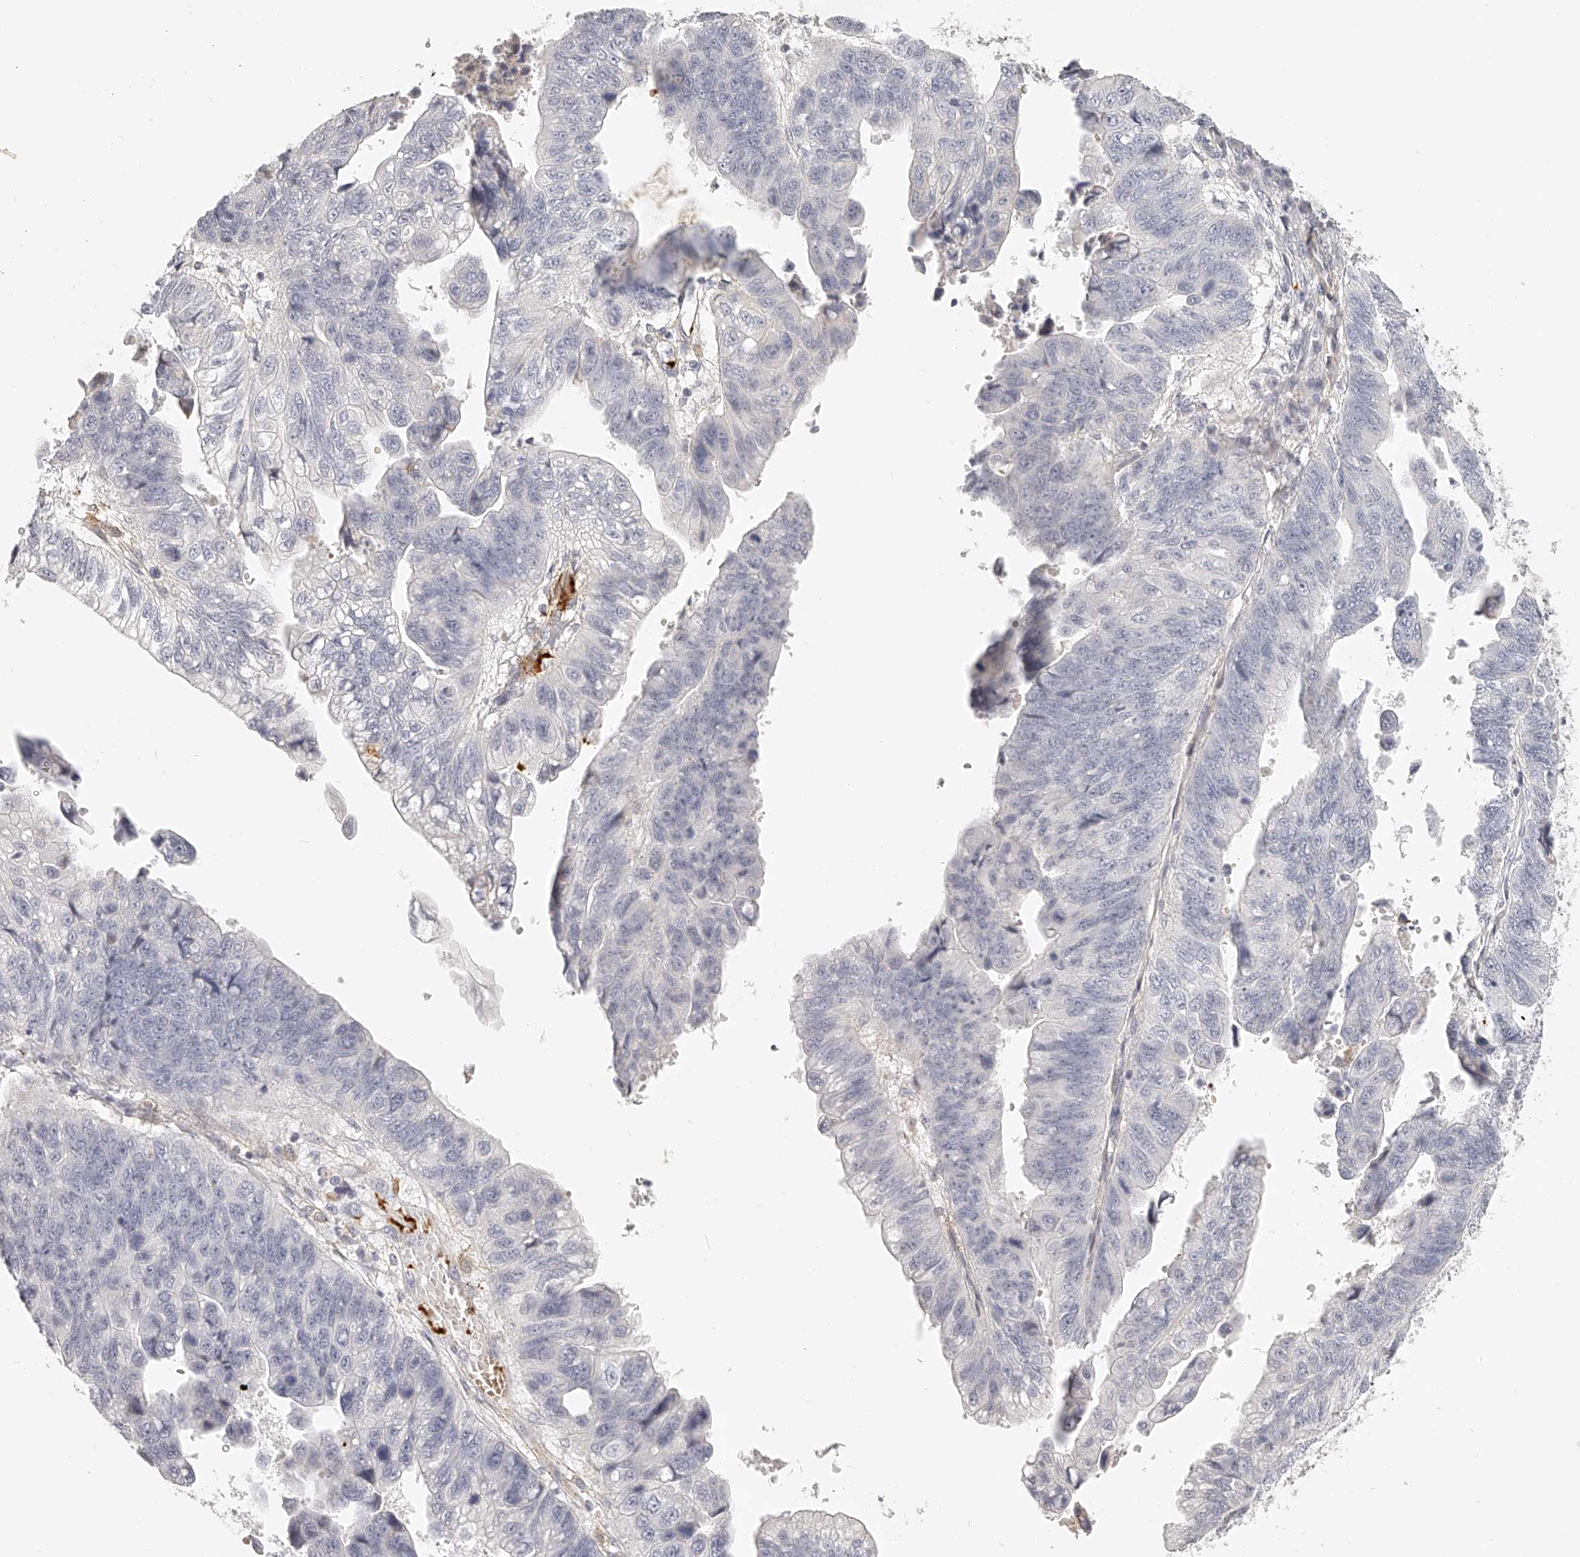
{"staining": {"intensity": "negative", "quantity": "none", "location": "none"}, "tissue": "stomach cancer", "cell_type": "Tumor cells", "image_type": "cancer", "snomed": [{"axis": "morphology", "description": "Adenocarcinoma, NOS"}, {"axis": "topography", "description": "Stomach"}], "caption": "Human stomach cancer (adenocarcinoma) stained for a protein using immunohistochemistry exhibits no expression in tumor cells.", "gene": "ITGB3", "patient": {"sex": "male", "age": 59}}